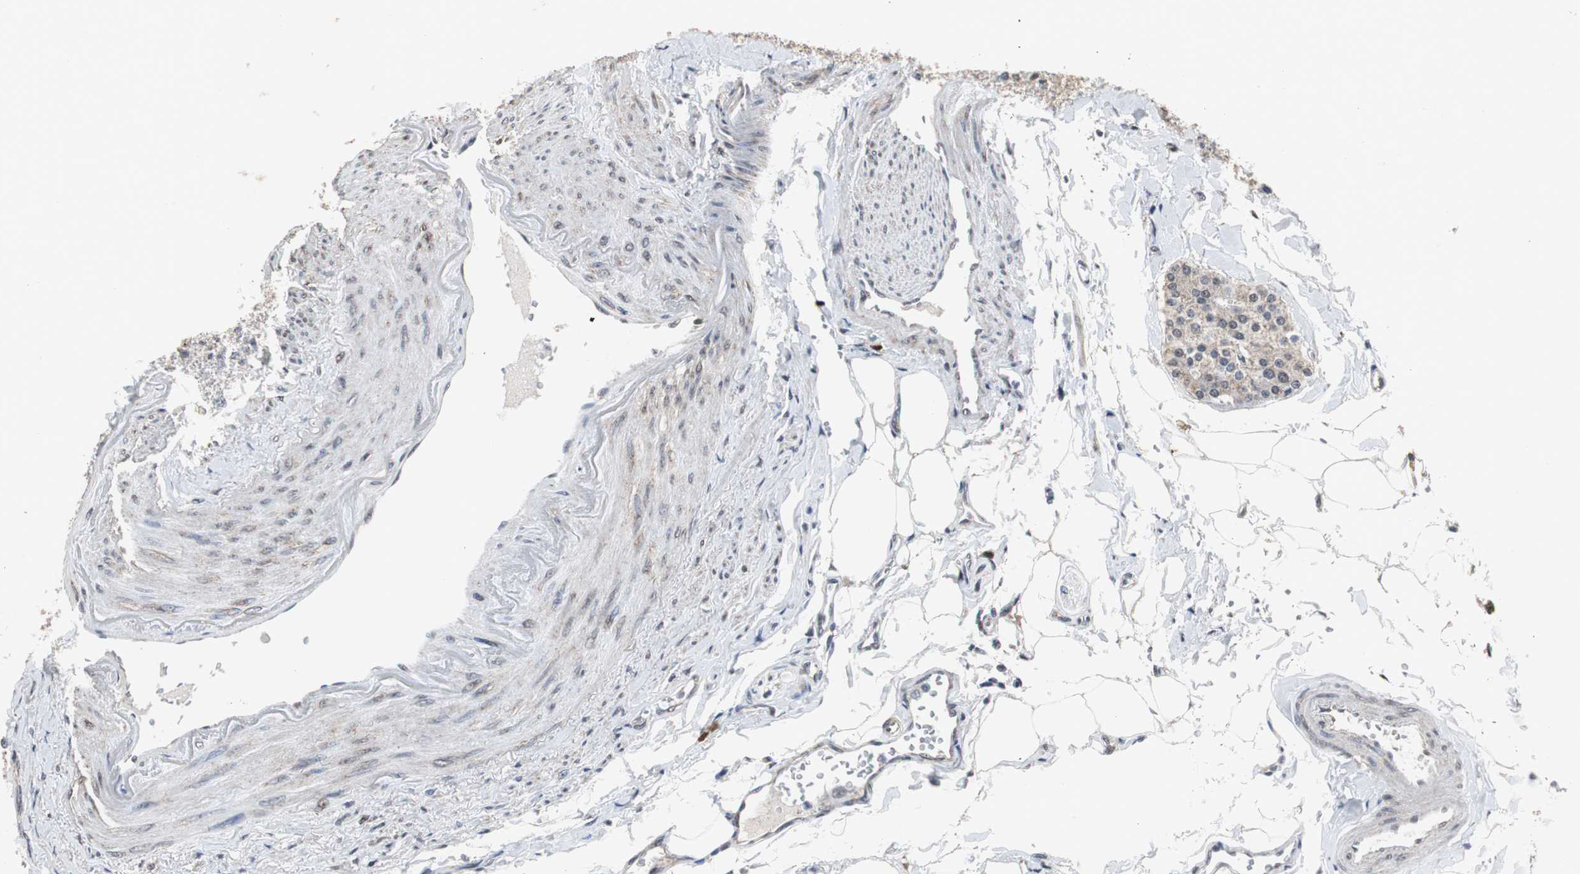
{"staining": {"intensity": "negative", "quantity": "none", "location": "none"}, "tissue": "carcinoid", "cell_type": "Tumor cells", "image_type": "cancer", "snomed": [{"axis": "morphology", "description": "Carcinoid, malignant, NOS"}, {"axis": "topography", "description": "Colon"}], "caption": "DAB immunohistochemical staining of human carcinoid (malignant) displays no significant expression in tumor cells. Brightfield microscopy of immunohistochemistry (IHC) stained with DAB (brown) and hematoxylin (blue), captured at high magnification.", "gene": "ZHX2", "patient": {"sex": "female", "age": 61}}